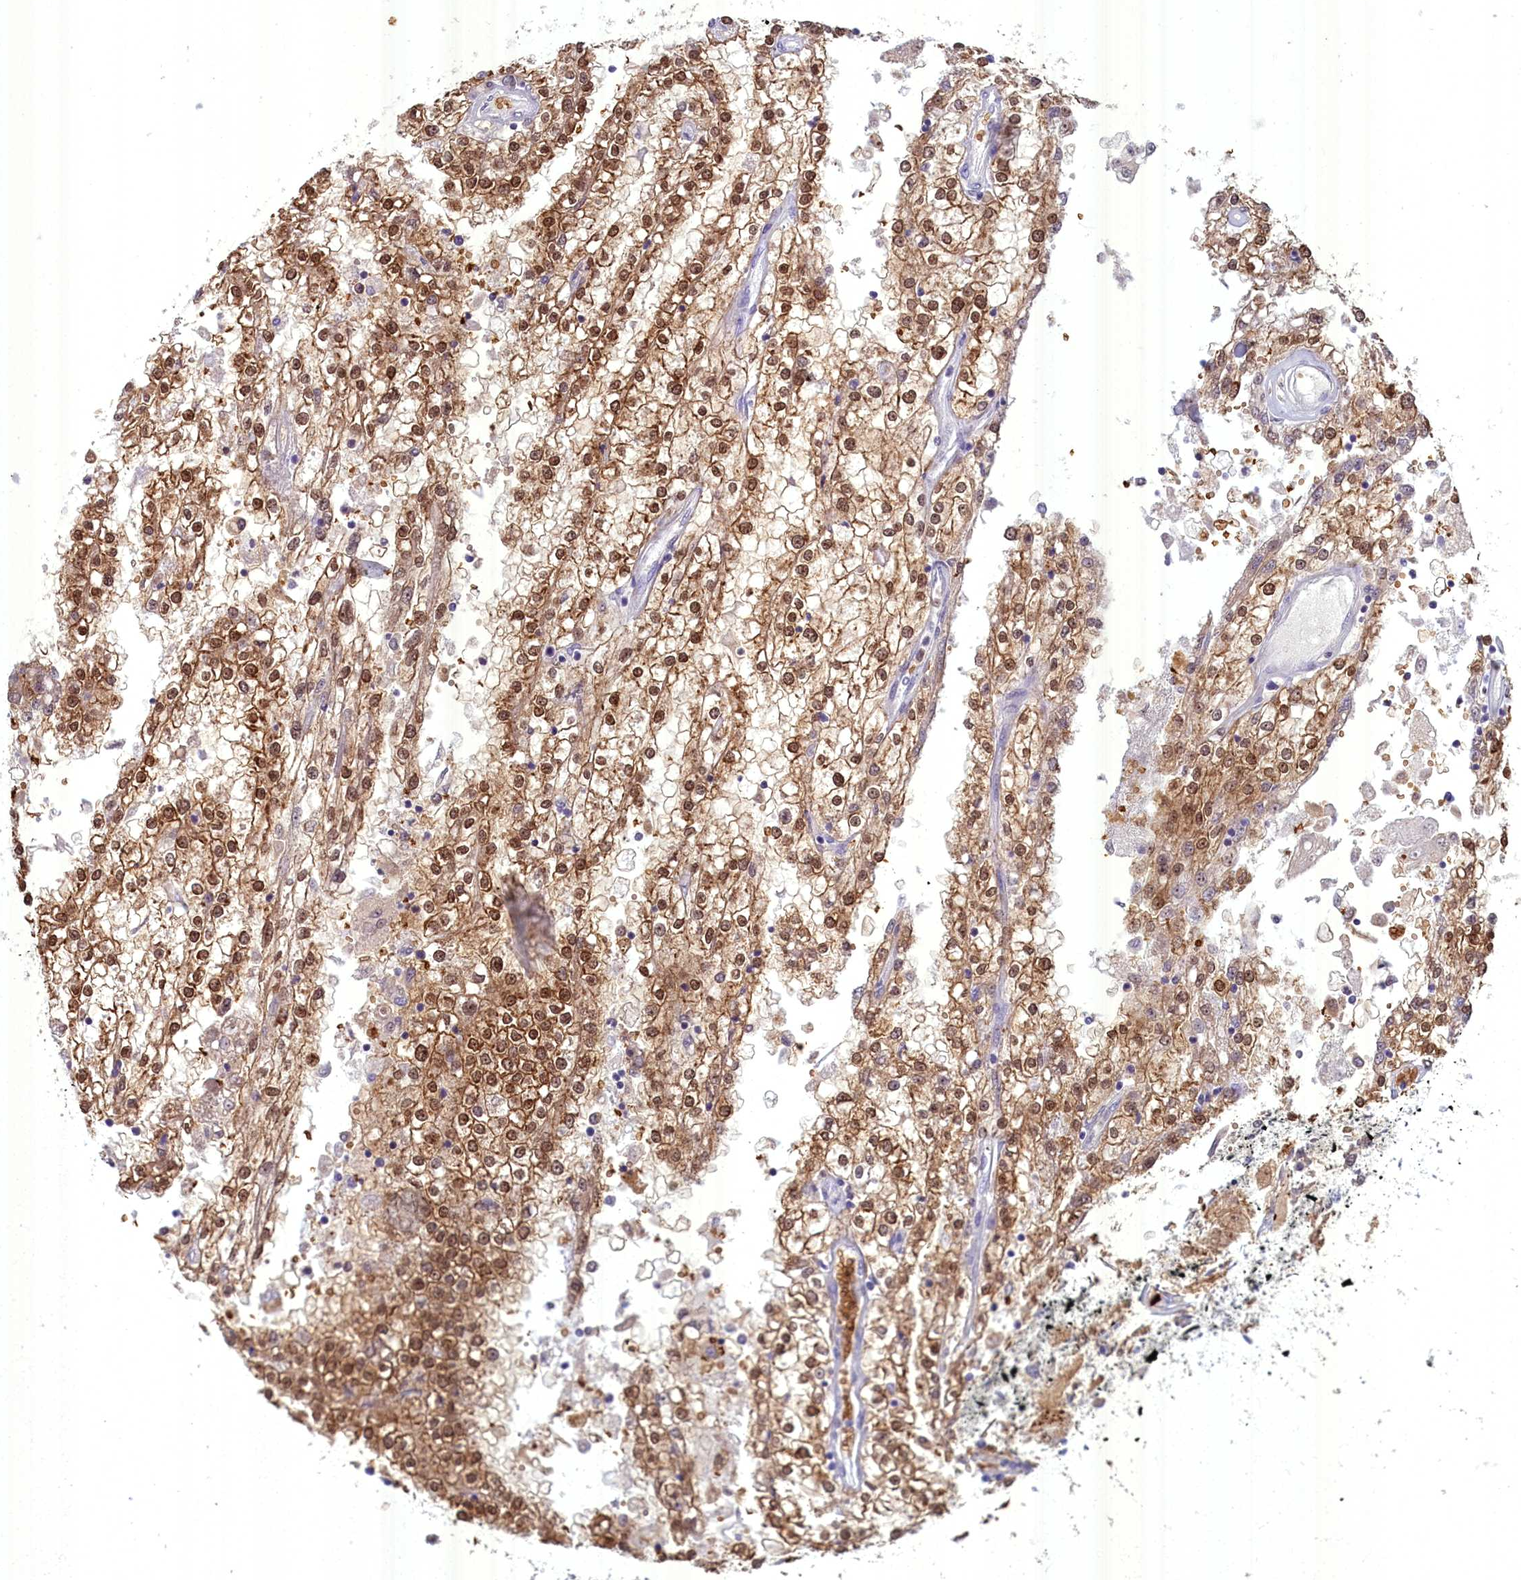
{"staining": {"intensity": "moderate", "quantity": ">75%", "location": "cytoplasmic/membranous,nuclear"}, "tissue": "renal cancer", "cell_type": "Tumor cells", "image_type": "cancer", "snomed": [{"axis": "morphology", "description": "Adenocarcinoma, NOS"}, {"axis": "topography", "description": "Kidney"}], "caption": "A brown stain highlights moderate cytoplasmic/membranous and nuclear expression of a protein in renal adenocarcinoma tumor cells. The protein is shown in brown color, while the nuclei are stained blue.", "gene": "BLVRB", "patient": {"sex": "female", "age": 52}}